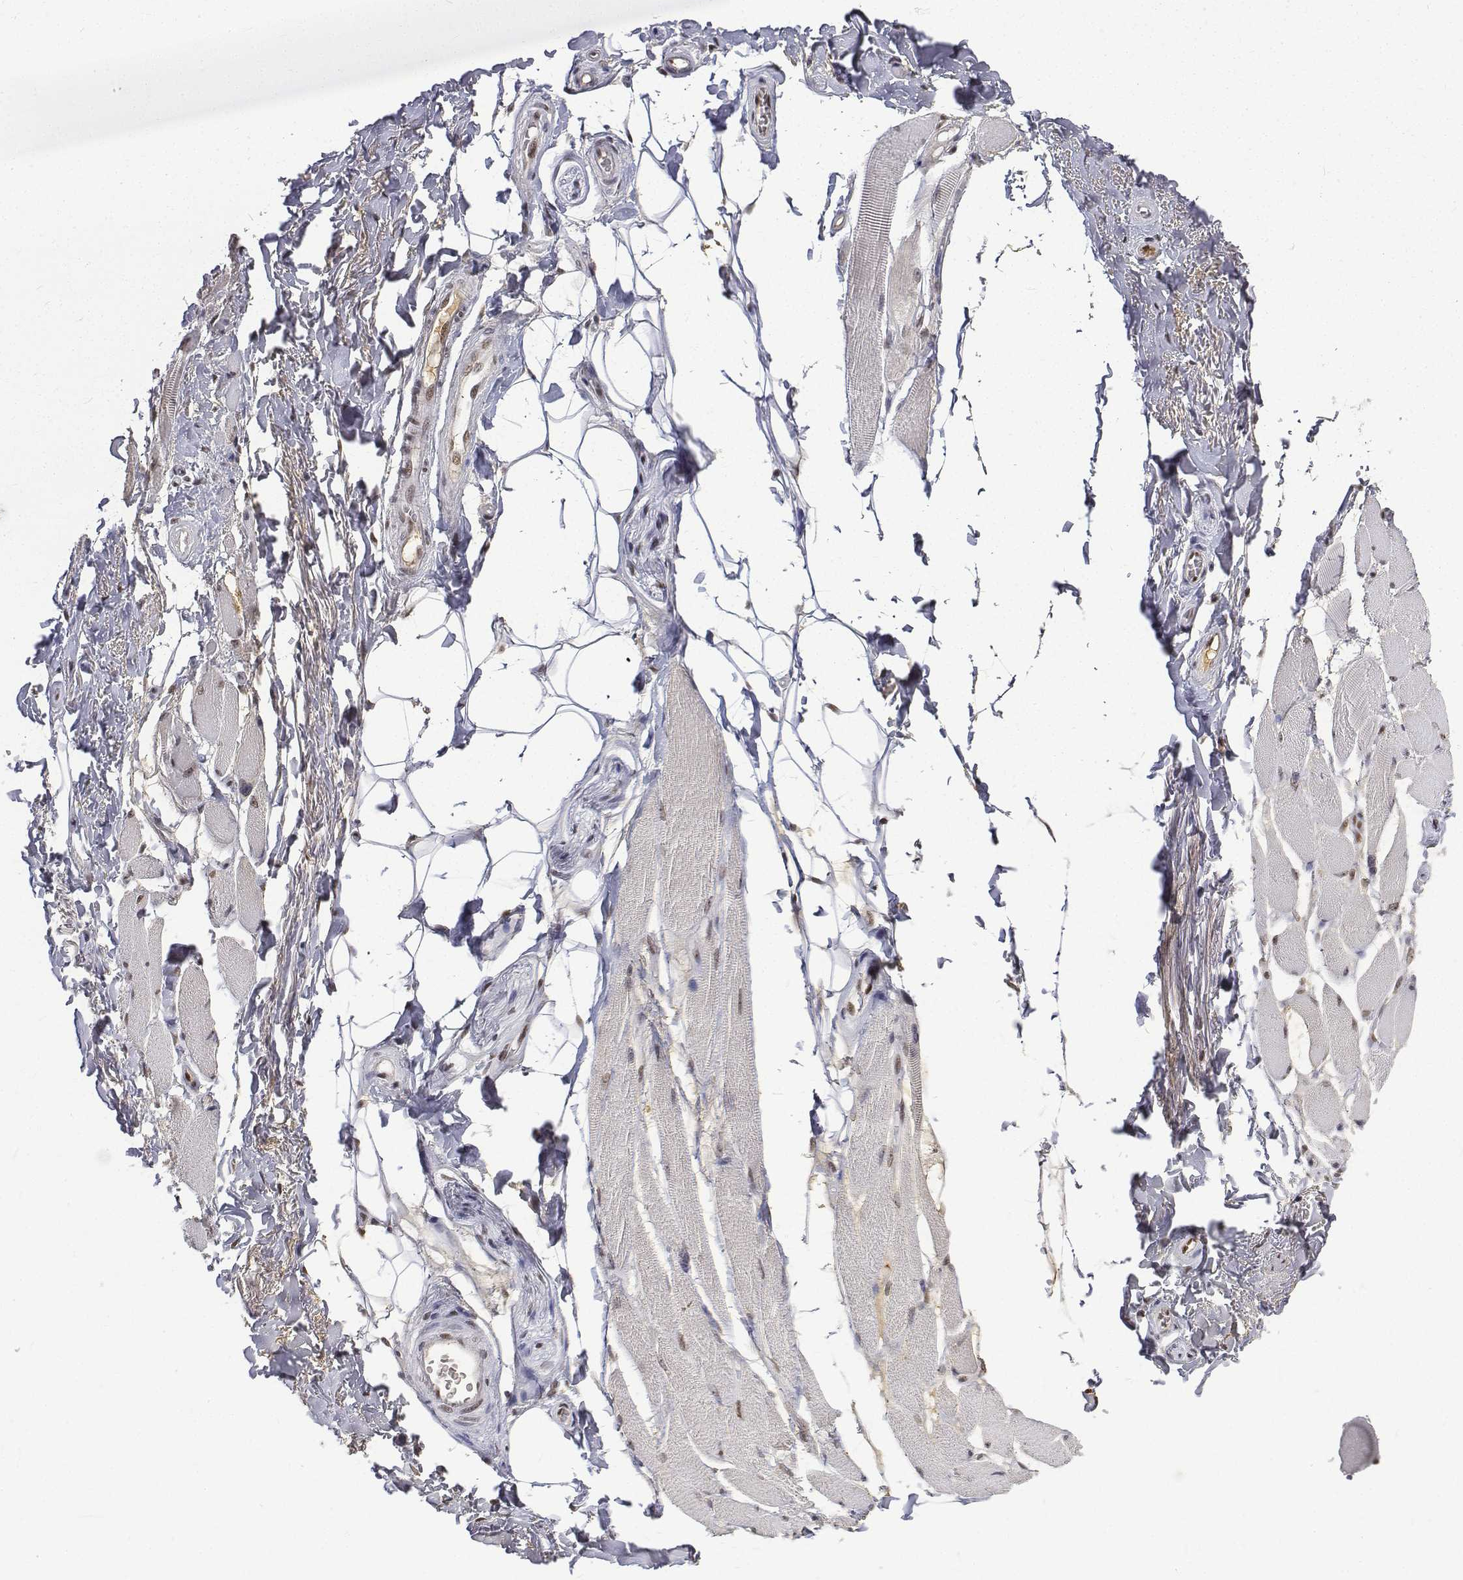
{"staining": {"intensity": "moderate", "quantity": ">75%", "location": "nuclear"}, "tissue": "skeletal muscle", "cell_type": "Myocytes", "image_type": "normal", "snomed": [{"axis": "morphology", "description": "Normal tissue, NOS"}, {"axis": "topography", "description": "Skeletal muscle"}, {"axis": "topography", "description": "Anal"}, {"axis": "topography", "description": "Peripheral nerve tissue"}], "caption": "Moderate nuclear staining is present in about >75% of myocytes in unremarkable skeletal muscle.", "gene": "ATRX", "patient": {"sex": "male", "age": 53}}